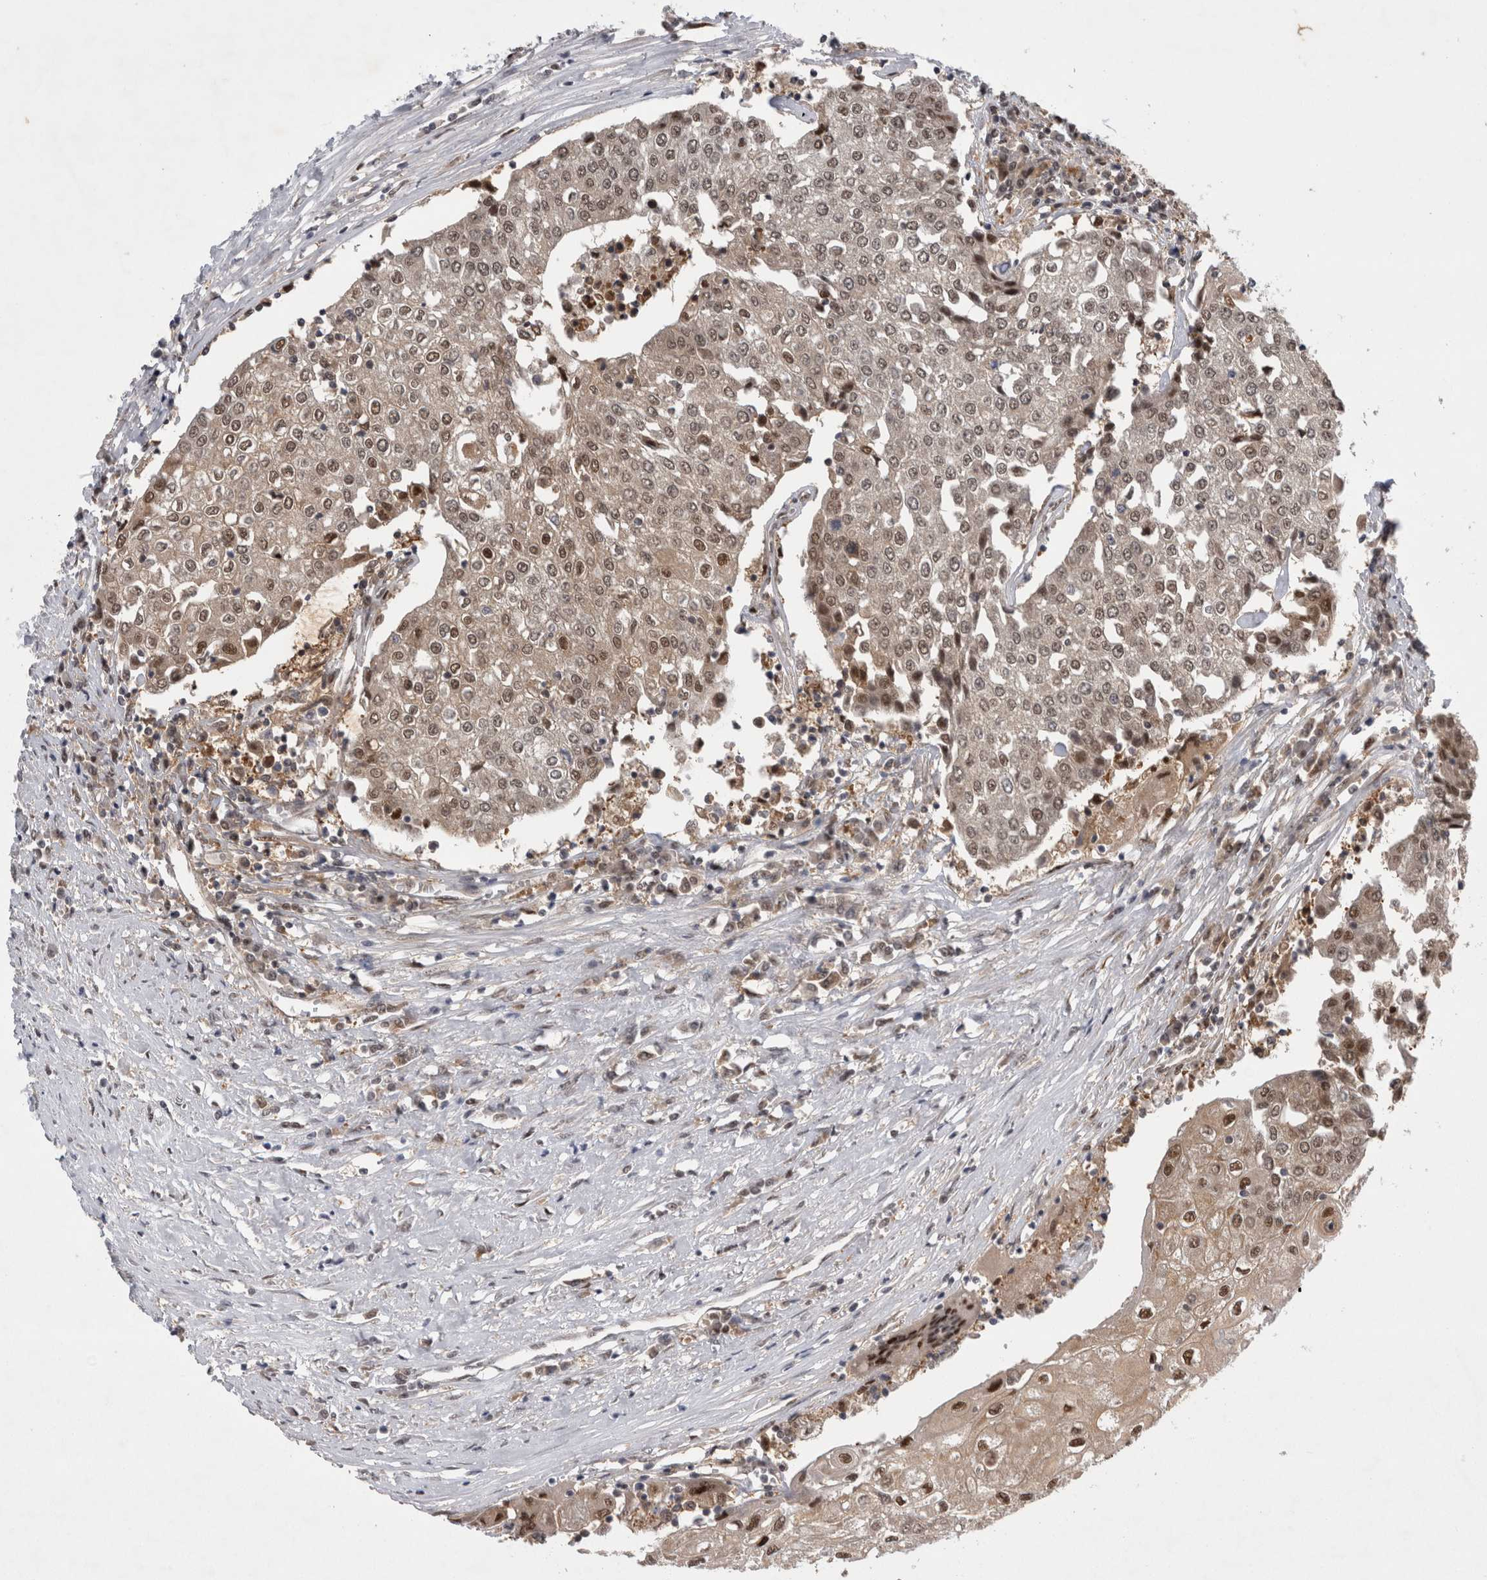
{"staining": {"intensity": "moderate", "quantity": ">75%", "location": "cytoplasmic/membranous,nuclear"}, "tissue": "urothelial cancer", "cell_type": "Tumor cells", "image_type": "cancer", "snomed": [{"axis": "morphology", "description": "Urothelial carcinoma, High grade"}, {"axis": "topography", "description": "Urinary bladder"}], "caption": "Protein staining of high-grade urothelial carcinoma tissue exhibits moderate cytoplasmic/membranous and nuclear positivity in about >75% of tumor cells. The staining was performed using DAB (3,3'-diaminobenzidine), with brown indicating positive protein expression. Nuclei are stained blue with hematoxylin.", "gene": "PSMB2", "patient": {"sex": "female", "age": 85}}